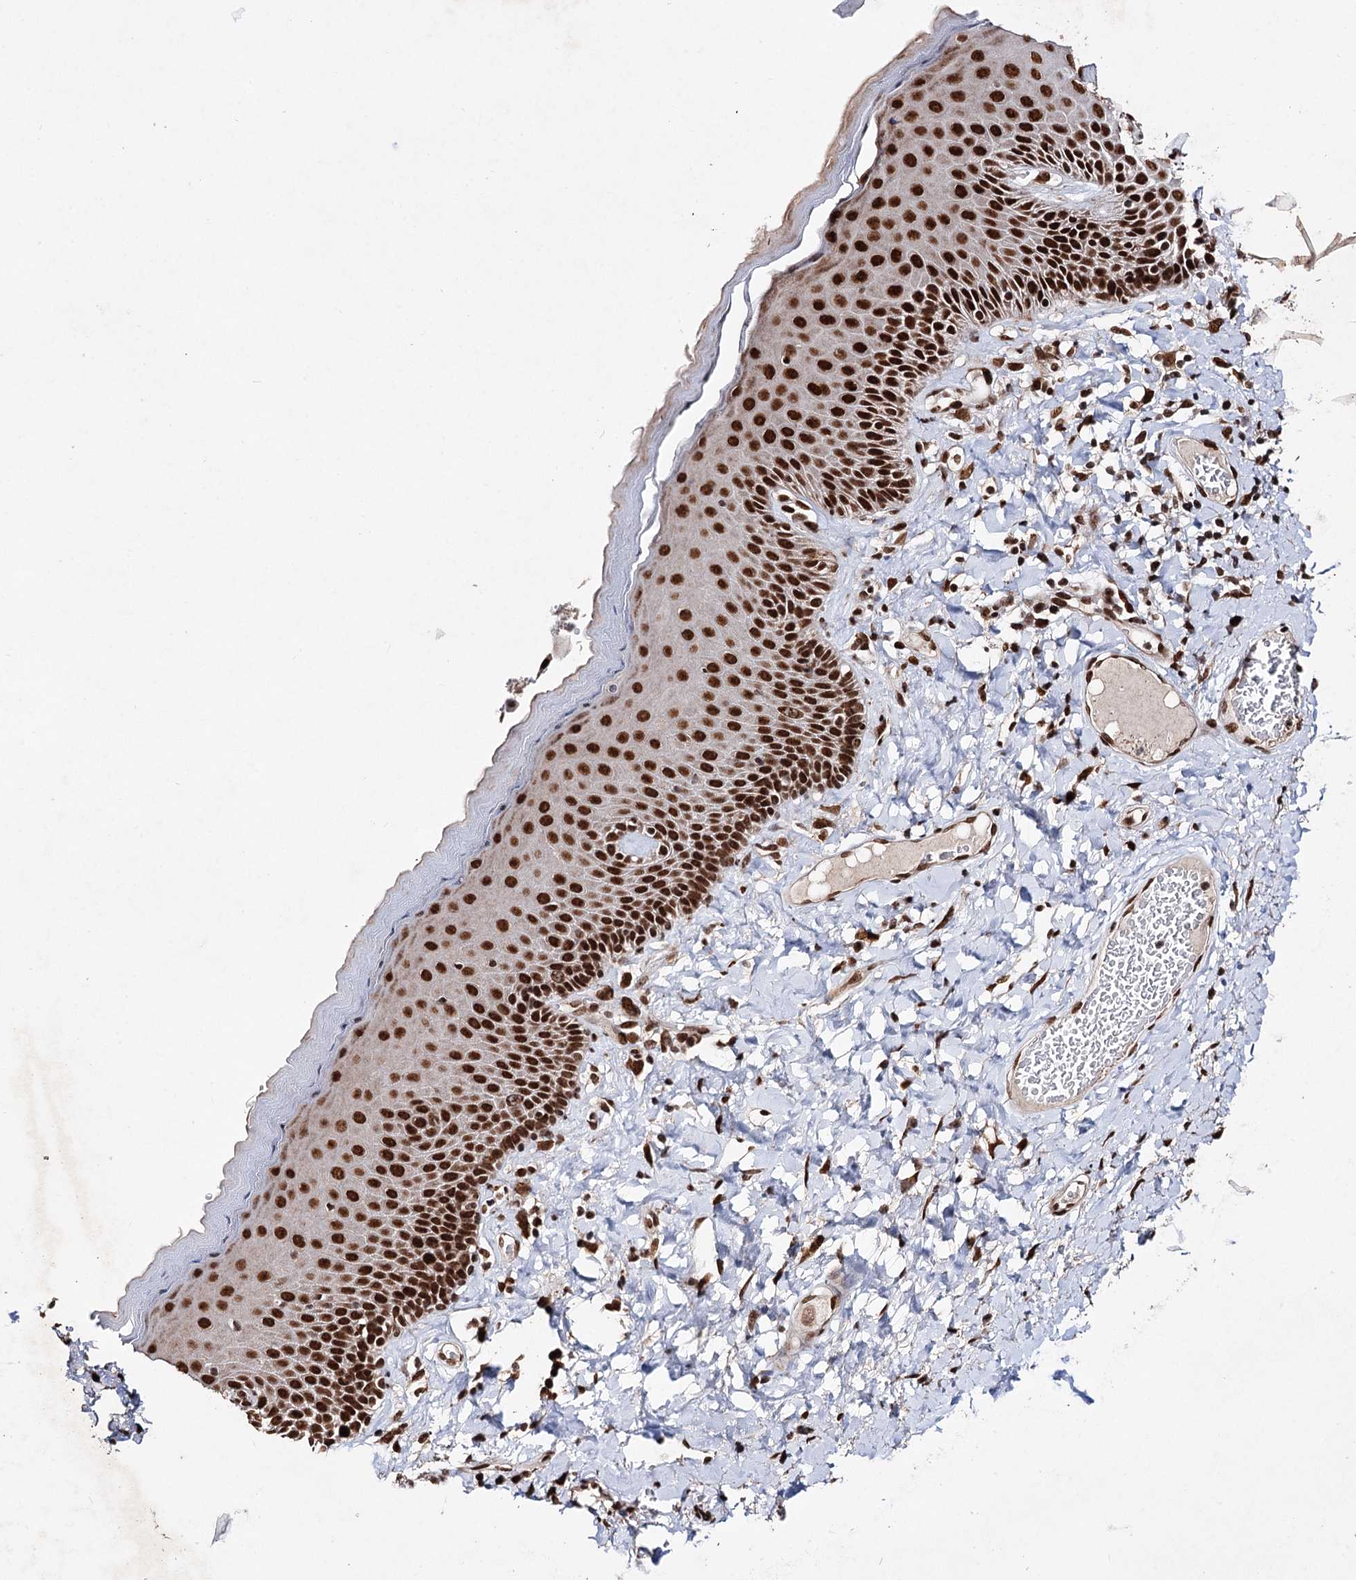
{"staining": {"intensity": "strong", "quantity": ">75%", "location": "nuclear"}, "tissue": "skin", "cell_type": "Epidermal cells", "image_type": "normal", "snomed": [{"axis": "morphology", "description": "Normal tissue, NOS"}, {"axis": "topography", "description": "Anal"}], "caption": "The histopathology image reveals a brown stain indicating the presence of a protein in the nuclear of epidermal cells in skin. (Brightfield microscopy of DAB IHC at high magnification).", "gene": "MATR3", "patient": {"sex": "male", "age": 69}}